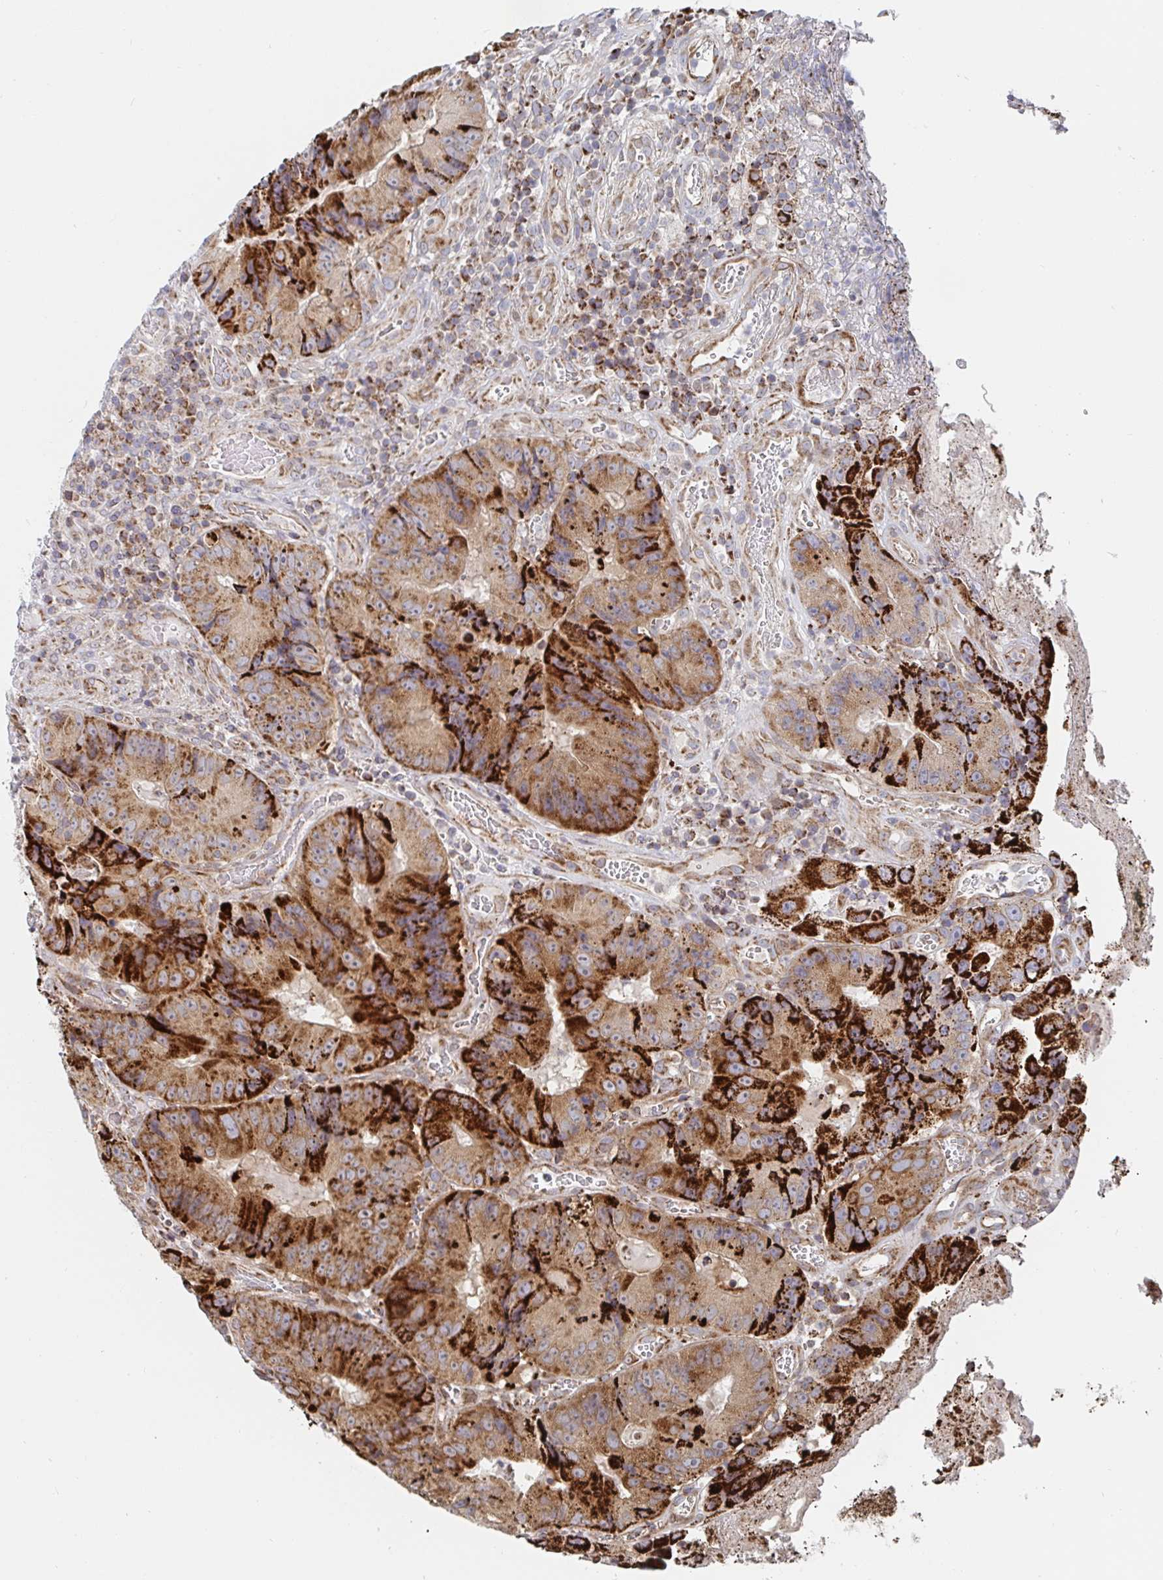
{"staining": {"intensity": "strong", "quantity": ">75%", "location": "cytoplasmic/membranous"}, "tissue": "colorectal cancer", "cell_type": "Tumor cells", "image_type": "cancer", "snomed": [{"axis": "morphology", "description": "Adenocarcinoma, NOS"}, {"axis": "topography", "description": "Colon"}], "caption": "High-power microscopy captured an immunohistochemistry histopathology image of colorectal adenocarcinoma, revealing strong cytoplasmic/membranous positivity in approximately >75% of tumor cells.", "gene": "STARD8", "patient": {"sex": "female", "age": 86}}